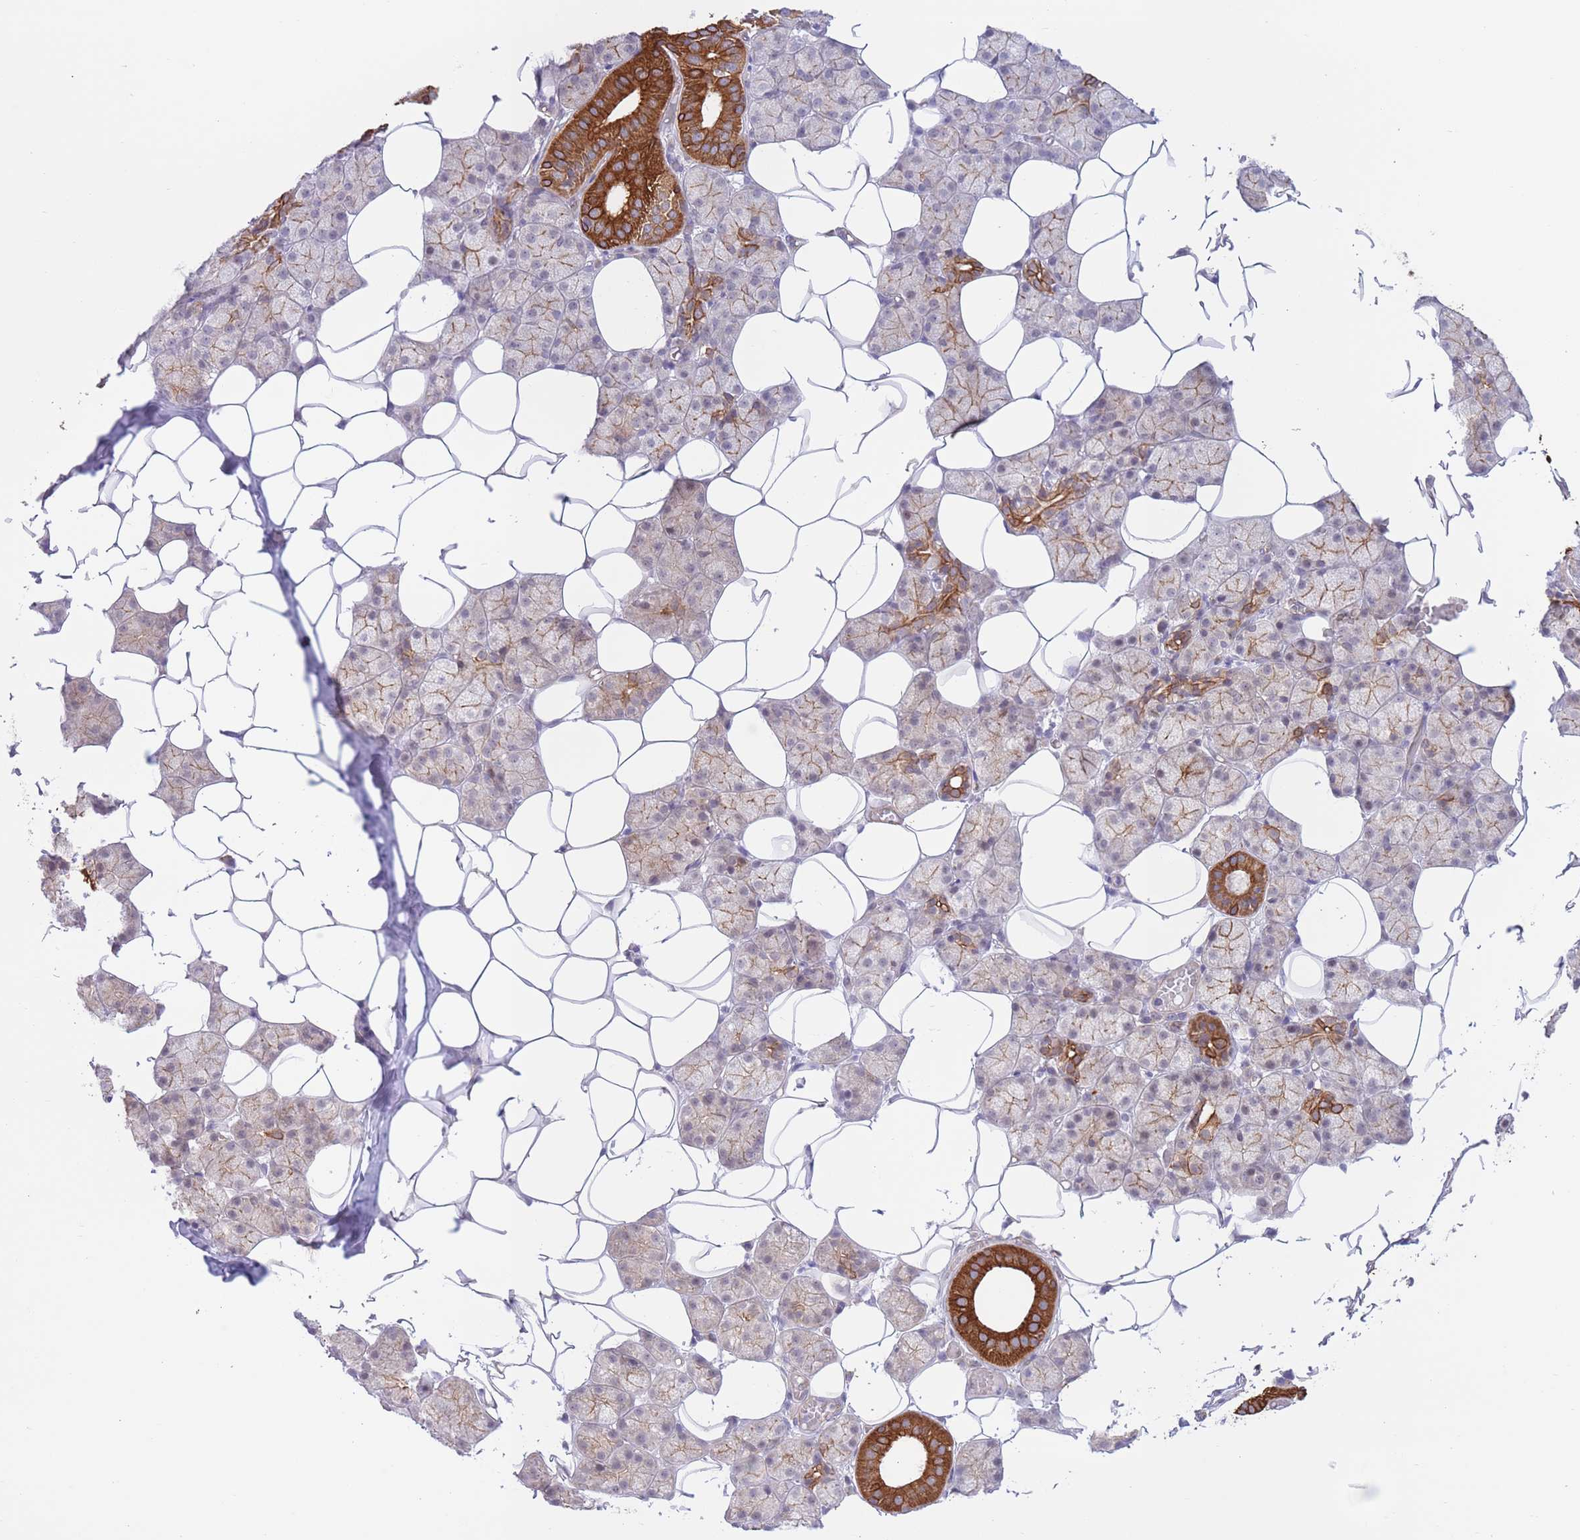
{"staining": {"intensity": "strong", "quantity": "25%-75%", "location": "cytoplasmic/membranous"}, "tissue": "salivary gland", "cell_type": "Glandular cells", "image_type": "normal", "snomed": [{"axis": "morphology", "description": "Normal tissue, NOS"}, {"axis": "topography", "description": "Salivary gland"}], "caption": "Salivary gland stained with DAB (3,3'-diaminobenzidine) immunohistochemistry (IHC) exhibits high levels of strong cytoplasmic/membranous positivity in approximately 25%-75% of glandular cells. (Stains: DAB (3,3'-diaminobenzidine) in brown, nuclei in blue, Microscopy: brightfield microscopy at high magnification).", "gene": "MRPS31", "patient": {"sex": "female", "age": 33}}